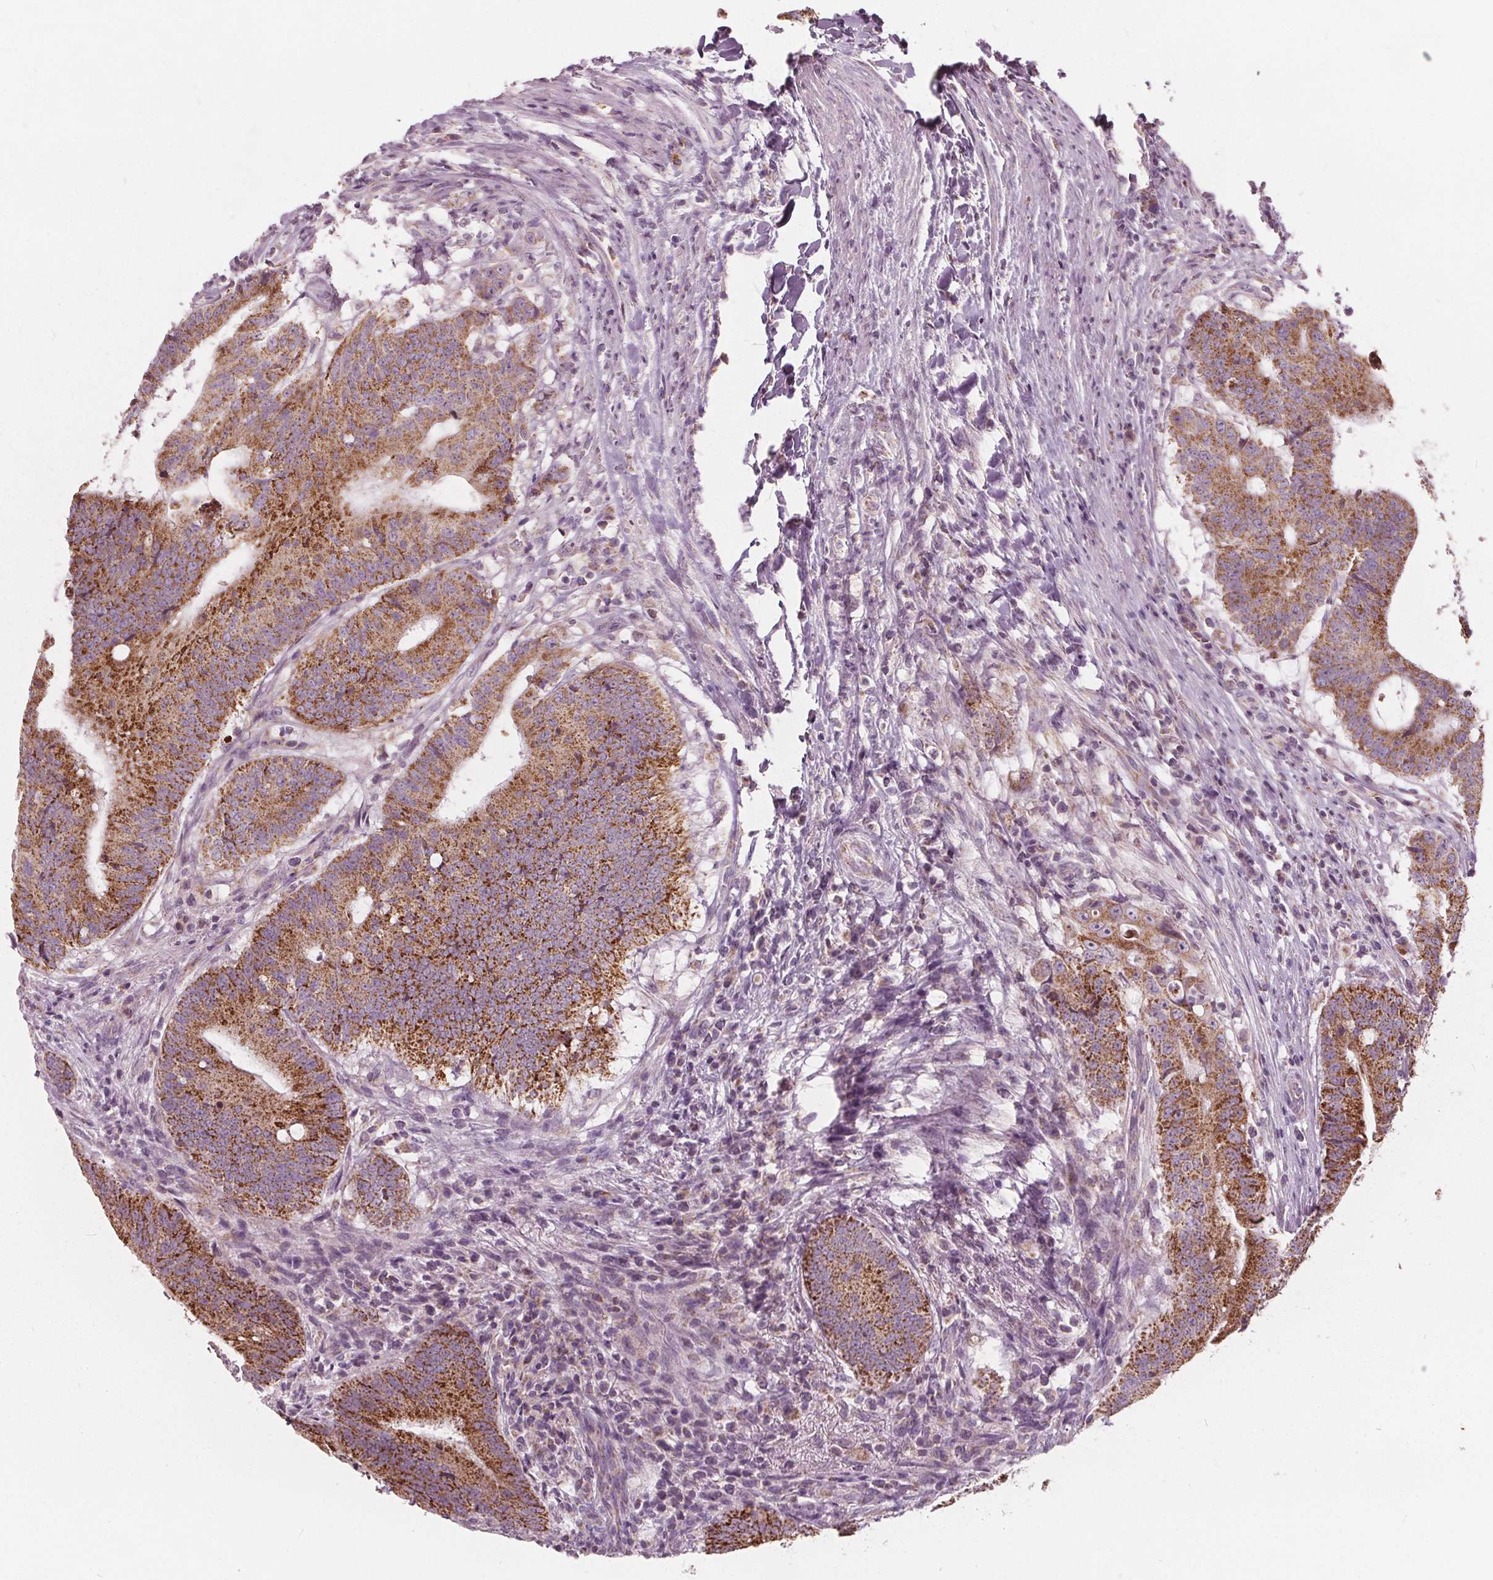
{"staining": {"intensity": "strong", "quantity": ">75%", "location": "cytoplasmic/membranous"}, "tissue": "colorectal cancer", "cell_type": "Tumor cells", "image_type": "cancer", "snomed": [{"axis": "morphology", "description": "Adenocarcinoma, NOS"}, {"axis": "topography", "description": "Colon"}], "caption": "Colorectal adenocarcinoma stained with a protein marker shows strong staining in tumor cells.", "gene": "ECI2", "patient": {"sex": "female", "age": 43}}